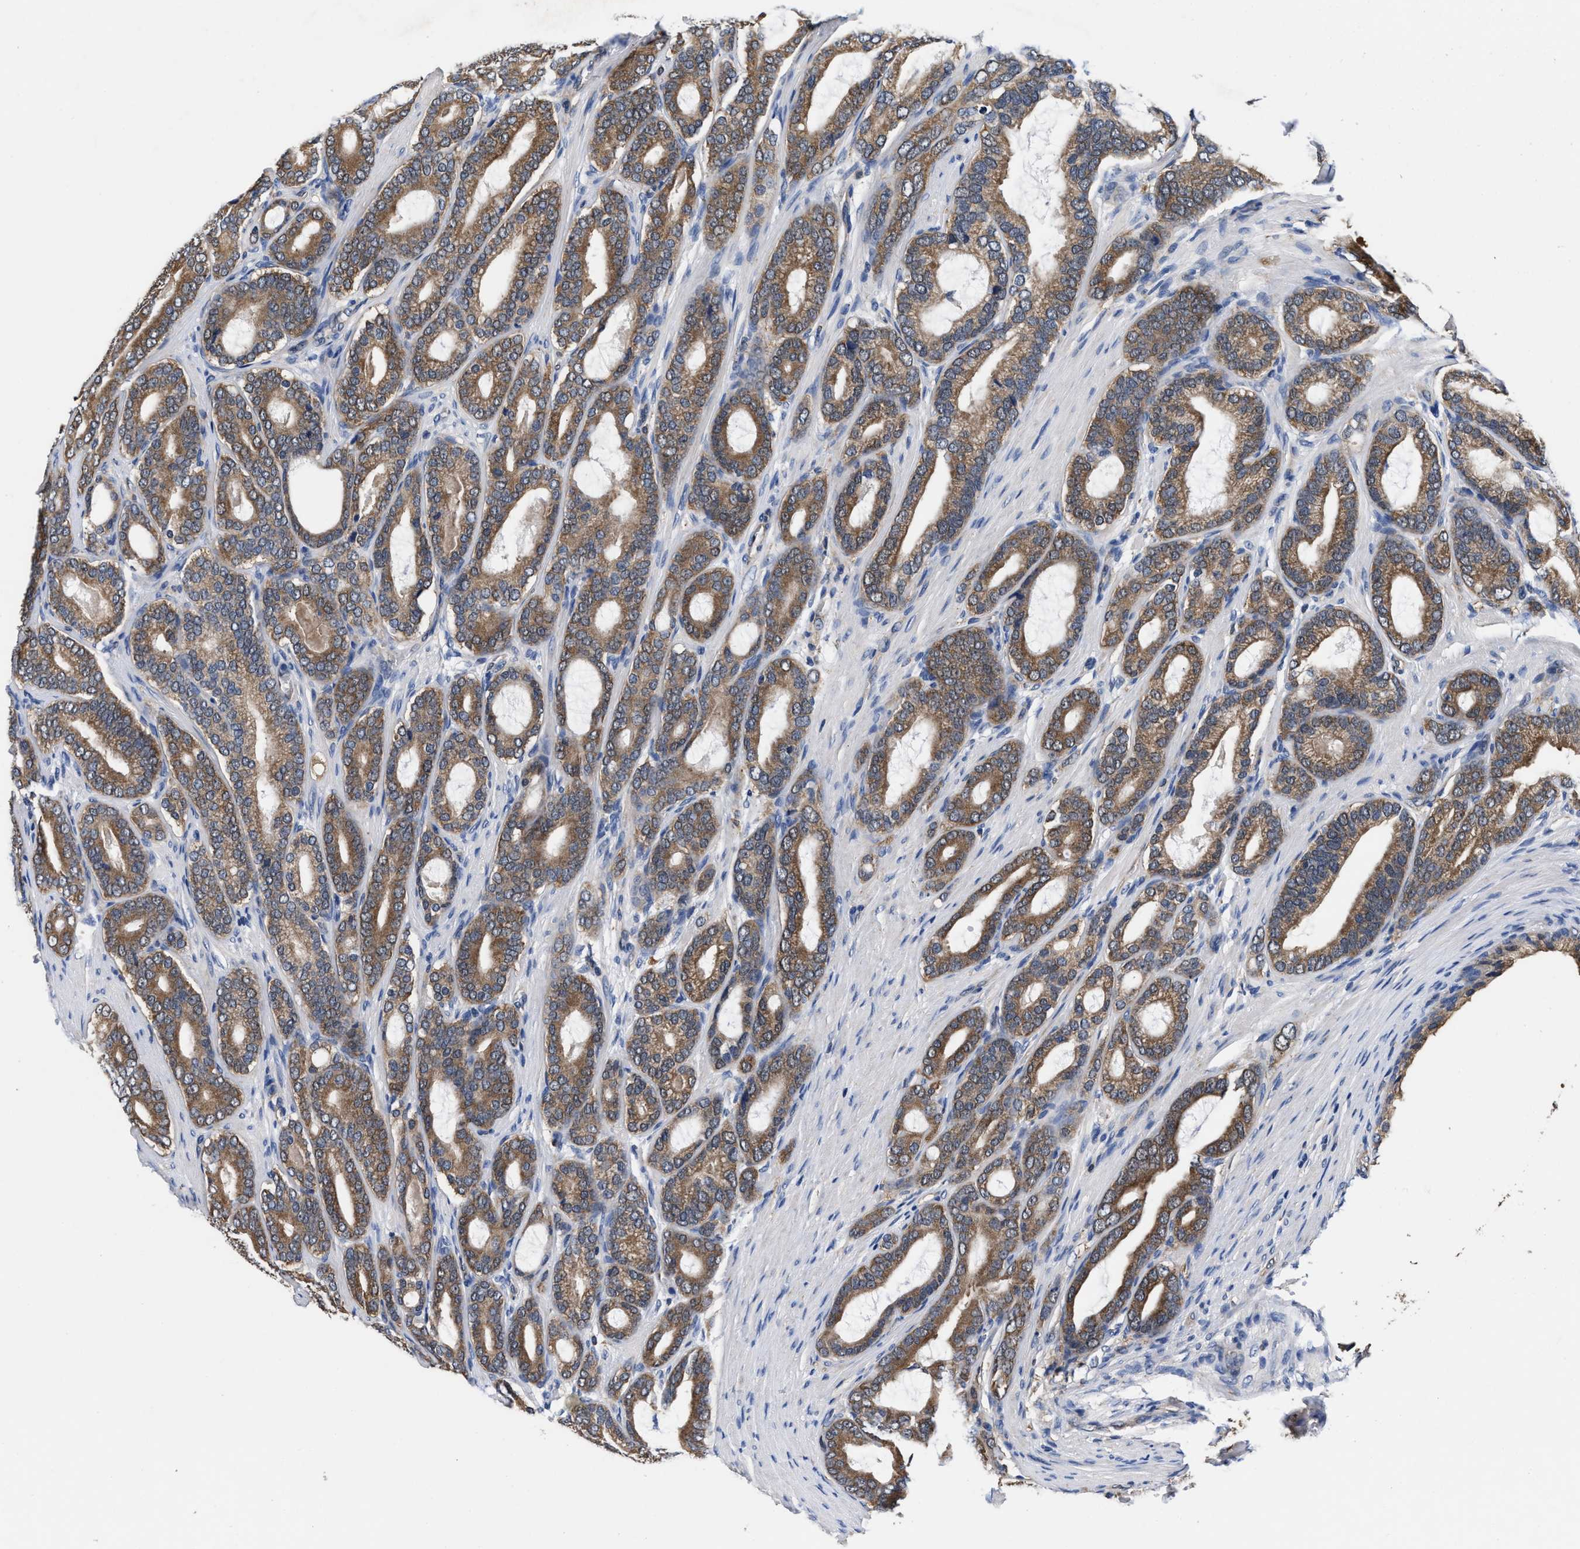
{"staining": {"intensity": "moderate", "quantity": ">75%", "location": "cytoplasmic/membranous"}, "tissue": "prostate cancer", "cell_type": "Tumor cells", "image_type": "cancer", "snomed": [{"axis": "morphology", "description": "Adenocarcinoma, High grade"}, {"axis": "topography", "description": "Prostate"}], "caption": "This is an image of immunohistochemistry (IHC) staining of prostate high-grade adenocarcinoma, which shows moderate staining in the cytoplasmic/membranous of tumor cells.", "gene": "ACLY", "patient": {"sex": "male", "age": 60}}